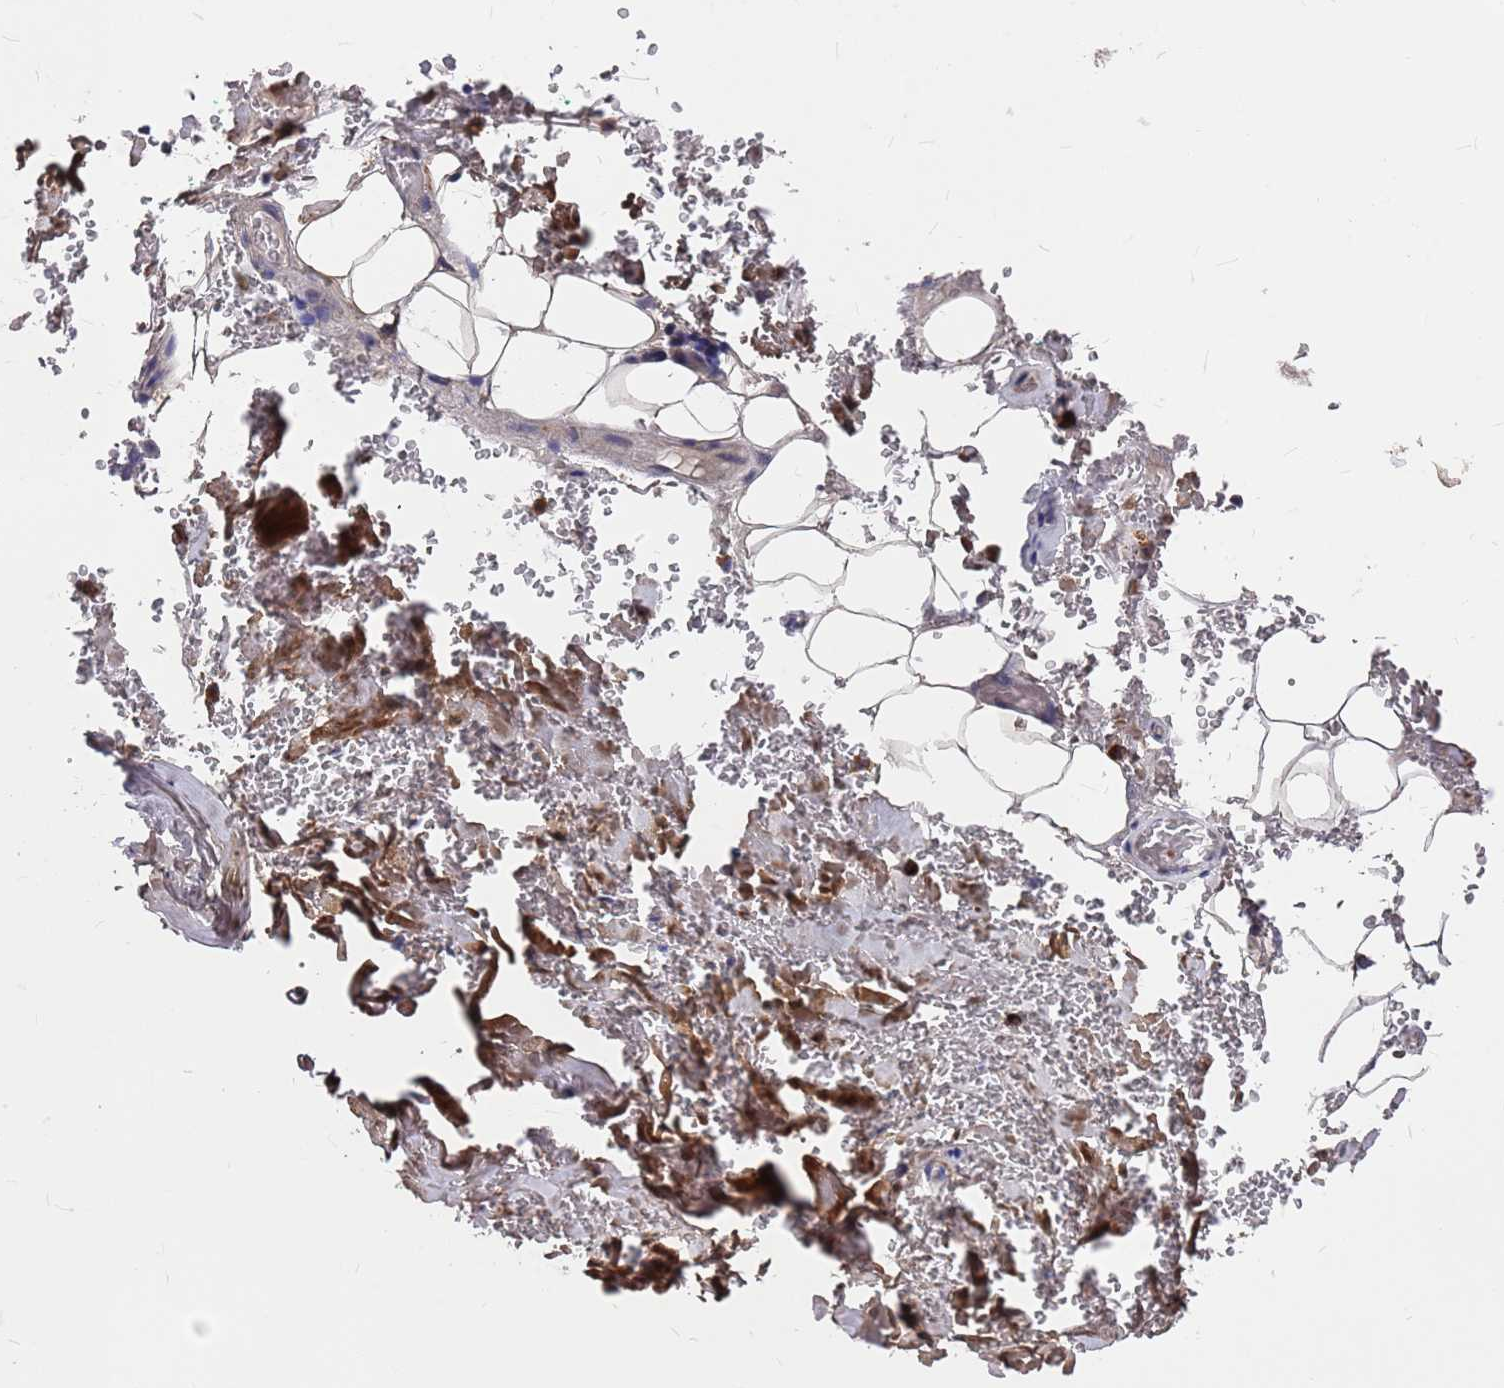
{"staining": {"intensity": "negative", "quantity": "none", "location": "none"}, "tissue": "adipose tissue", "cell_type": "Adipocytes", "image_type": "normal", "snomed": [{"axis": "morphology", "description": "Normal tissue, NOS"}, {"axis": "topography", "description": "Lymph node"}, {"axis": "topography", "description": "Bronchus"}], "caption": "A histopathology image of adipose tissue stained for a protein shows no brown staining in adipocytes. The staining was performed using DAB (3,3'-diaminobenzidine) to visualize the protein expression in brown, while the nuclei were stained in blue with hematoxylin (Magnification: 20x).", "gene": "ZNF717", "patient": {"sex": "male", "age": 63}}